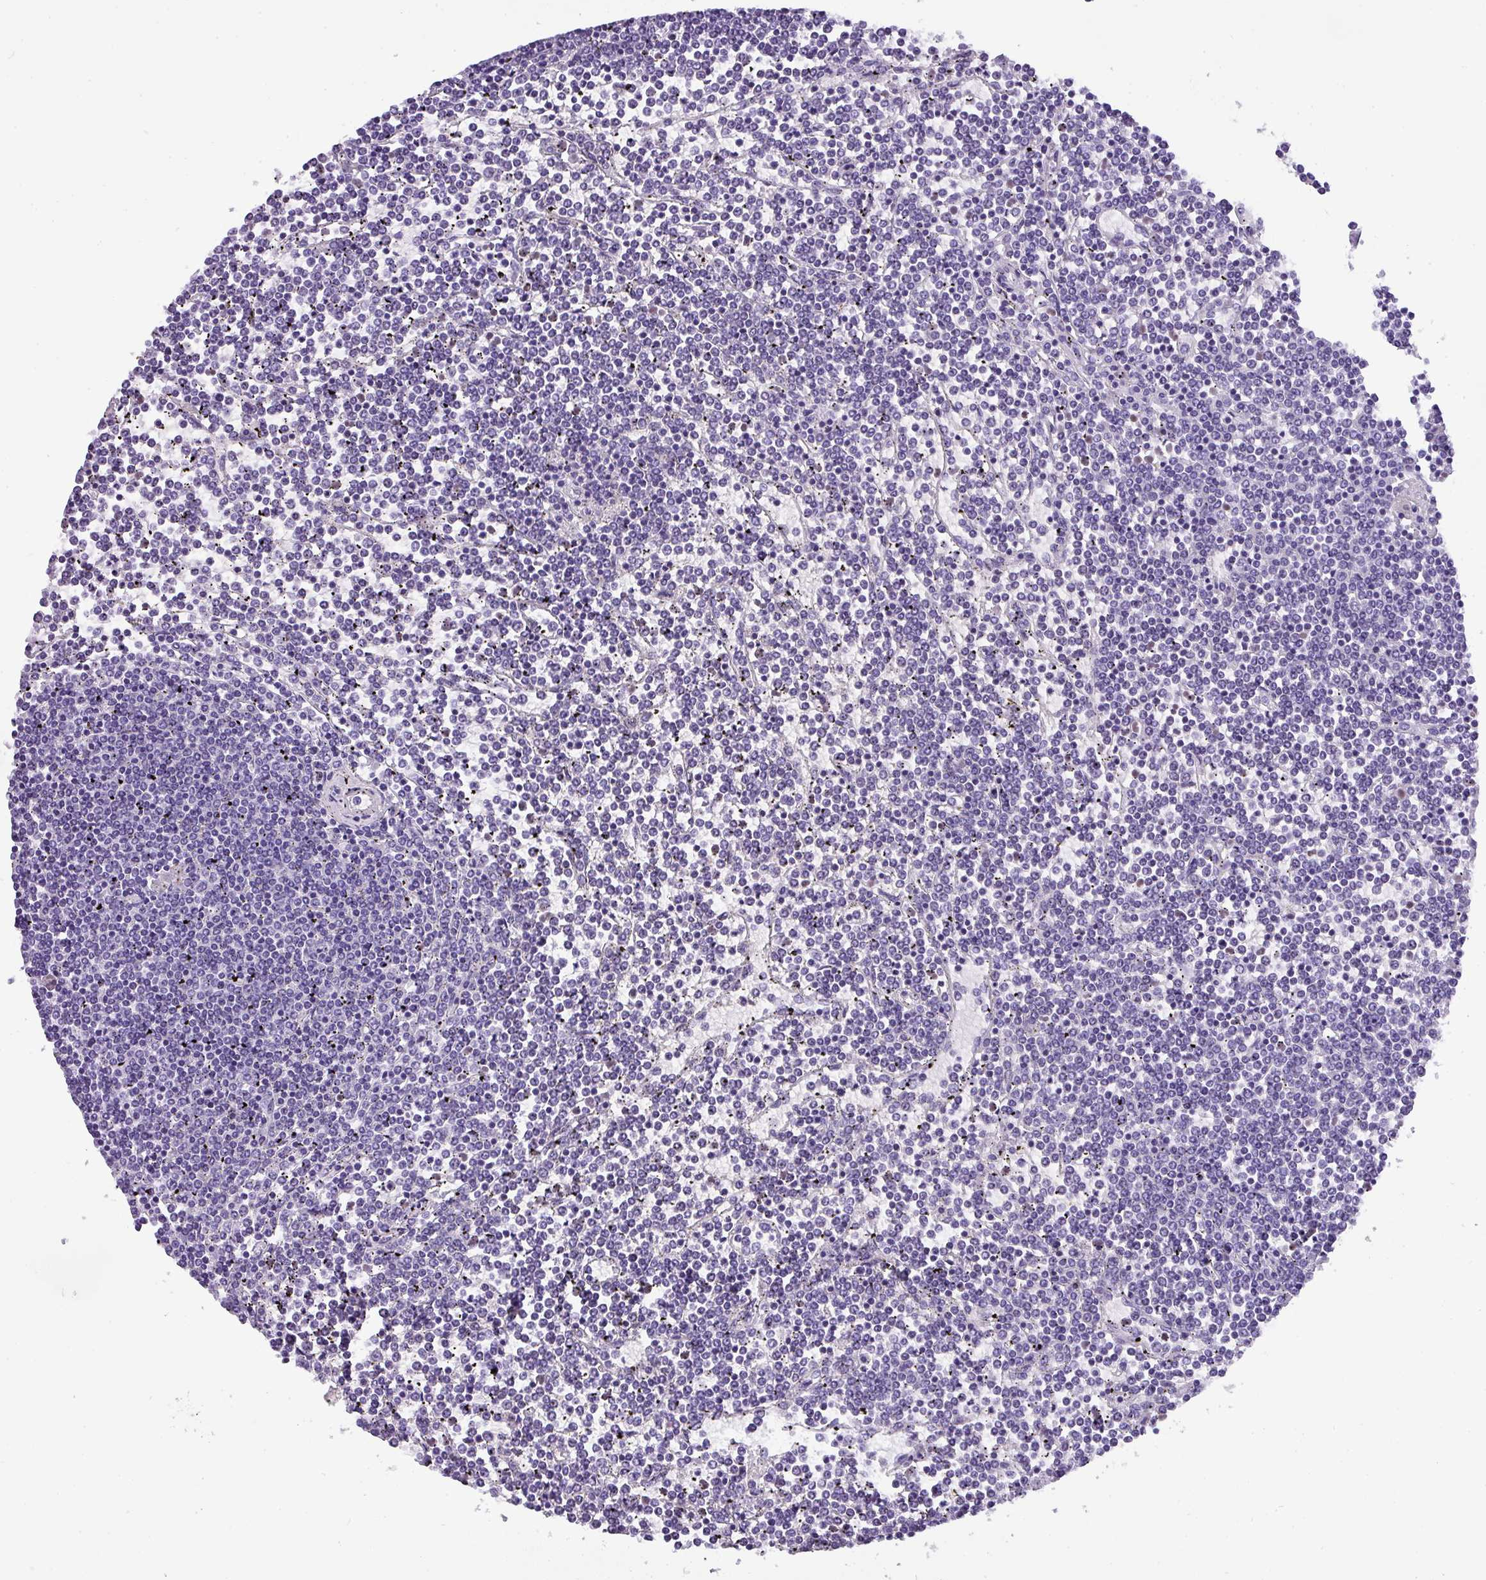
{"staining": {"intensity": "negative", "quantity": "none", "location": "none"}, "tissue": "lymphoma", "cell_type": "Tumor cells", "image_type": "cancer", "snomed": [{"axis": "morphology", "description": "Malignant lymphoma, non-Hodgkin's type, Low grade"}, {"axis": "topography", "description": "Spleen"}], "caption": "The IHC histopathology image has no significant positivity in tumor cells of lymphoma tissue.", "gene": "MUC21", "patient": {"sex": "female", "age": 19}}